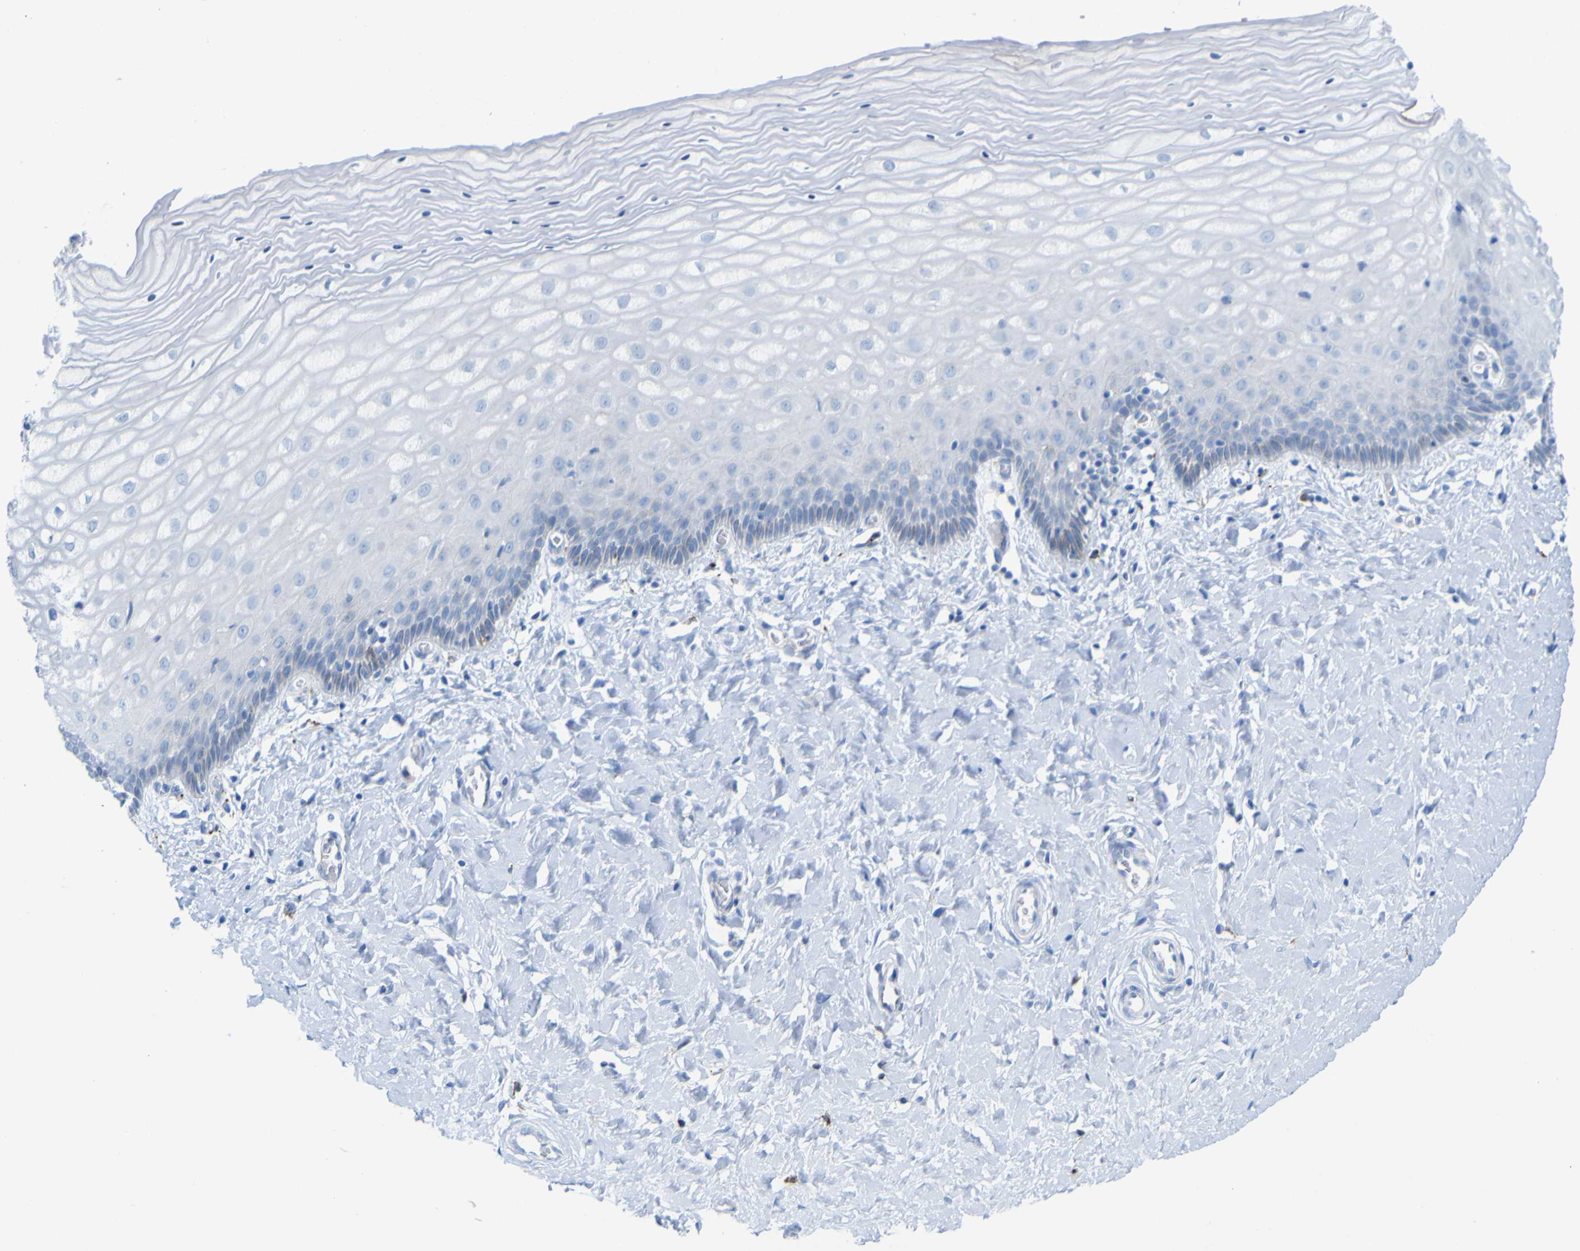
{"staining": {"intensity": "negative", "quantity": "none", "location": "none"}, "tissue": "cervix", "cell_type": "Glandular cells", "image_type": "normal", "snomed": [{"axis": "morphology", "description": "Normal tissue, NOS"}, {"axis": "topography", "description": "Cervix"}], "caption": "Immunohistochemical staining of benign cervix shows no significant staining in glandular cells.", "gene": "PLD3", "patient": {"sex": "female", "age": 55}}